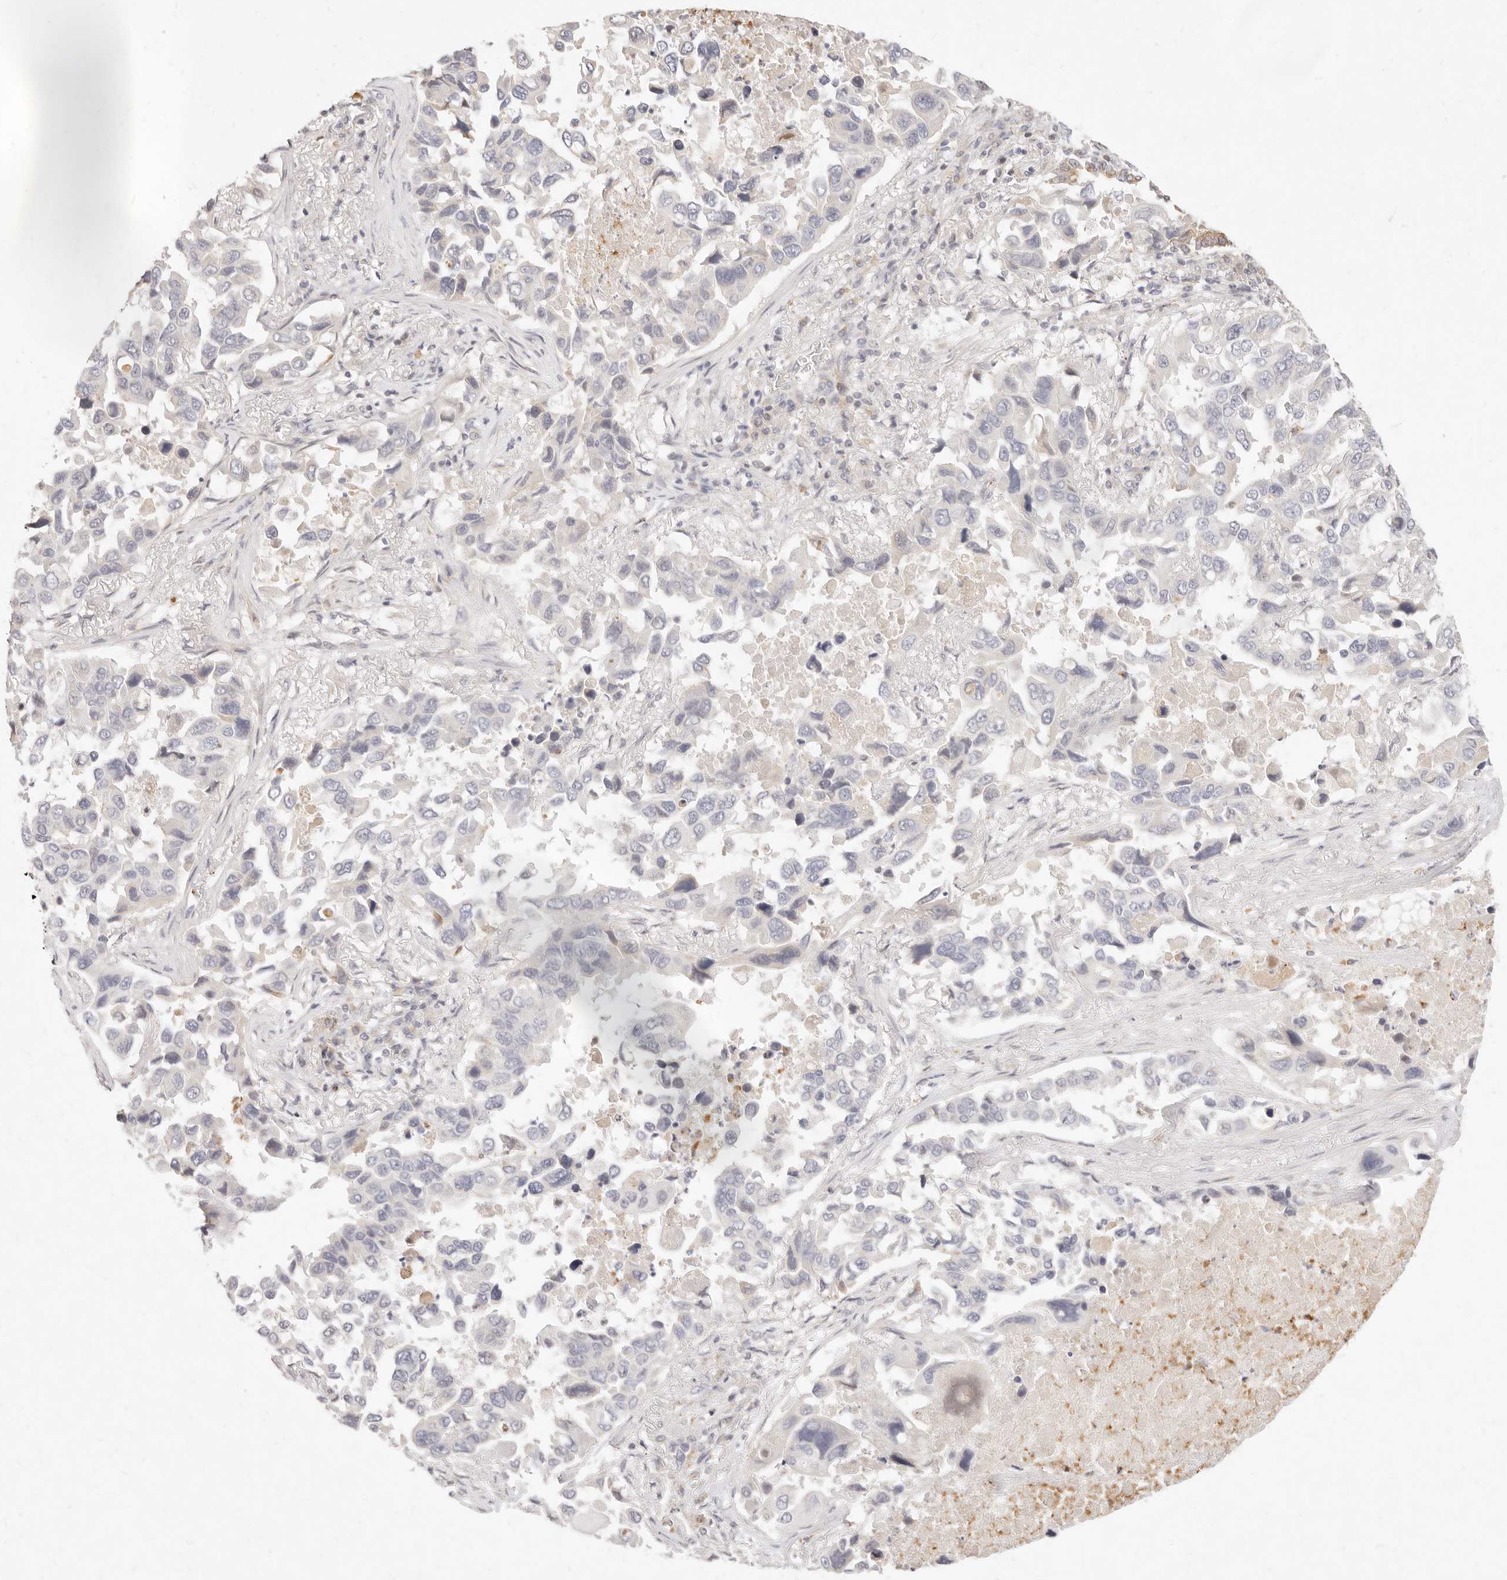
{"staining": {"intensity": "negative", "quantity": "none", "location": "none"}, "tissue": "lung cancer", "cell_type": "Tumor cells", "image_type": "cancer", "snomed": [{"axis": "morphology", "description": "Adenocarcinoma, NOS"}, {"axis": "topography", "description": "Lung"}], "caption": "Lung cancer (adenocarcinoma) was stained to show a protein in brown. There is no significant staining in tumor cells.", "gene": "ASCL3", "patient": {"sex": "male", "age": 64}}